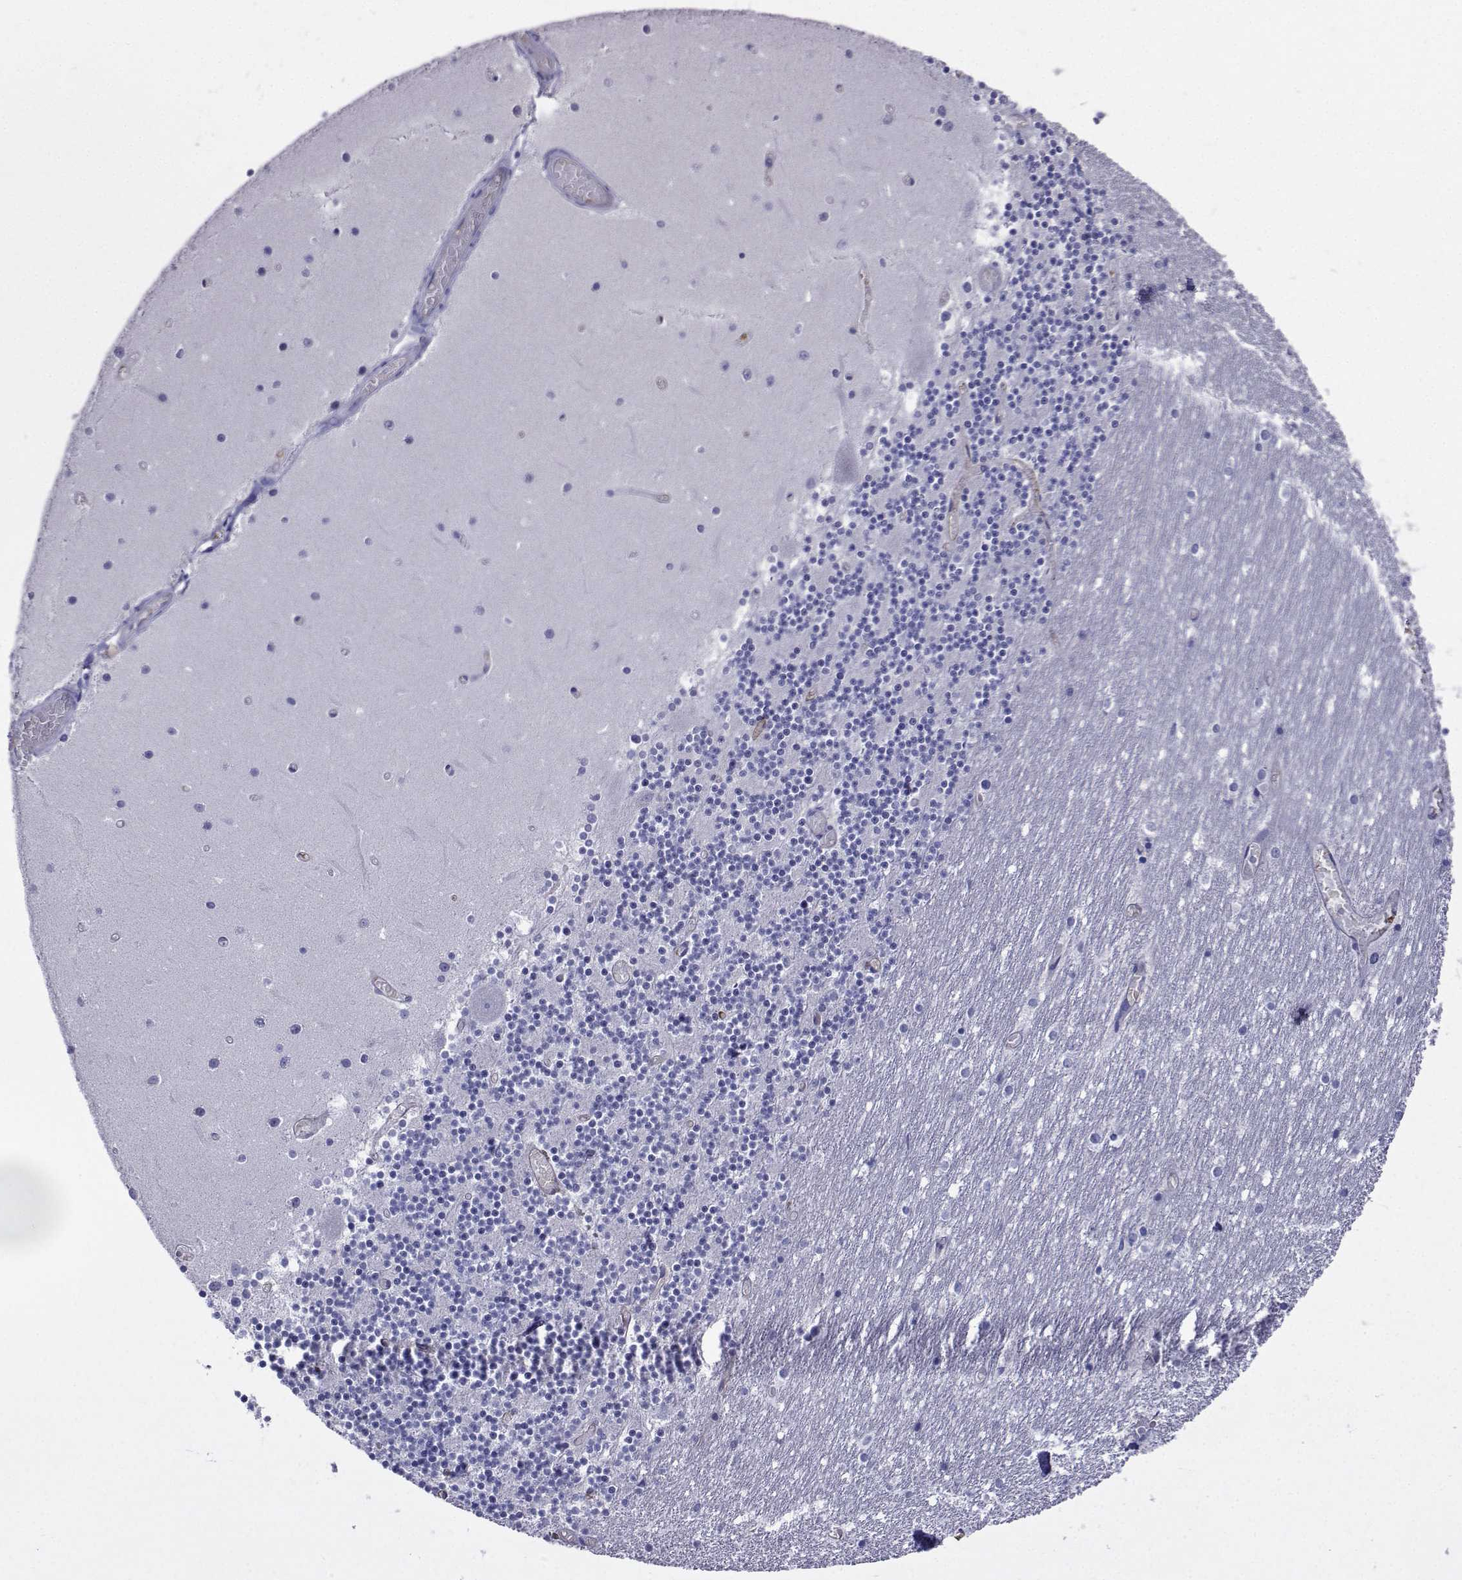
{"staining": {"intensity": "negative", "quantity": "none", "location": "none"}, "tissue": "cerebellum", "cell_type": "Cells in granular layer", "image_type": "normal", "snomed": [{"axis": "morphology", "description": "Normal tissue, NOS"}, {"axis": "topography", "description": "Cerebellum"}], "caption": "The image exhibits no significant expression in cells in granular layer of cerebellum. (Immunohistochemistry, brightfield microscopy, high magnification).", "gene": "CLUL1", "patient": {"sex": "female", "age": 28}}